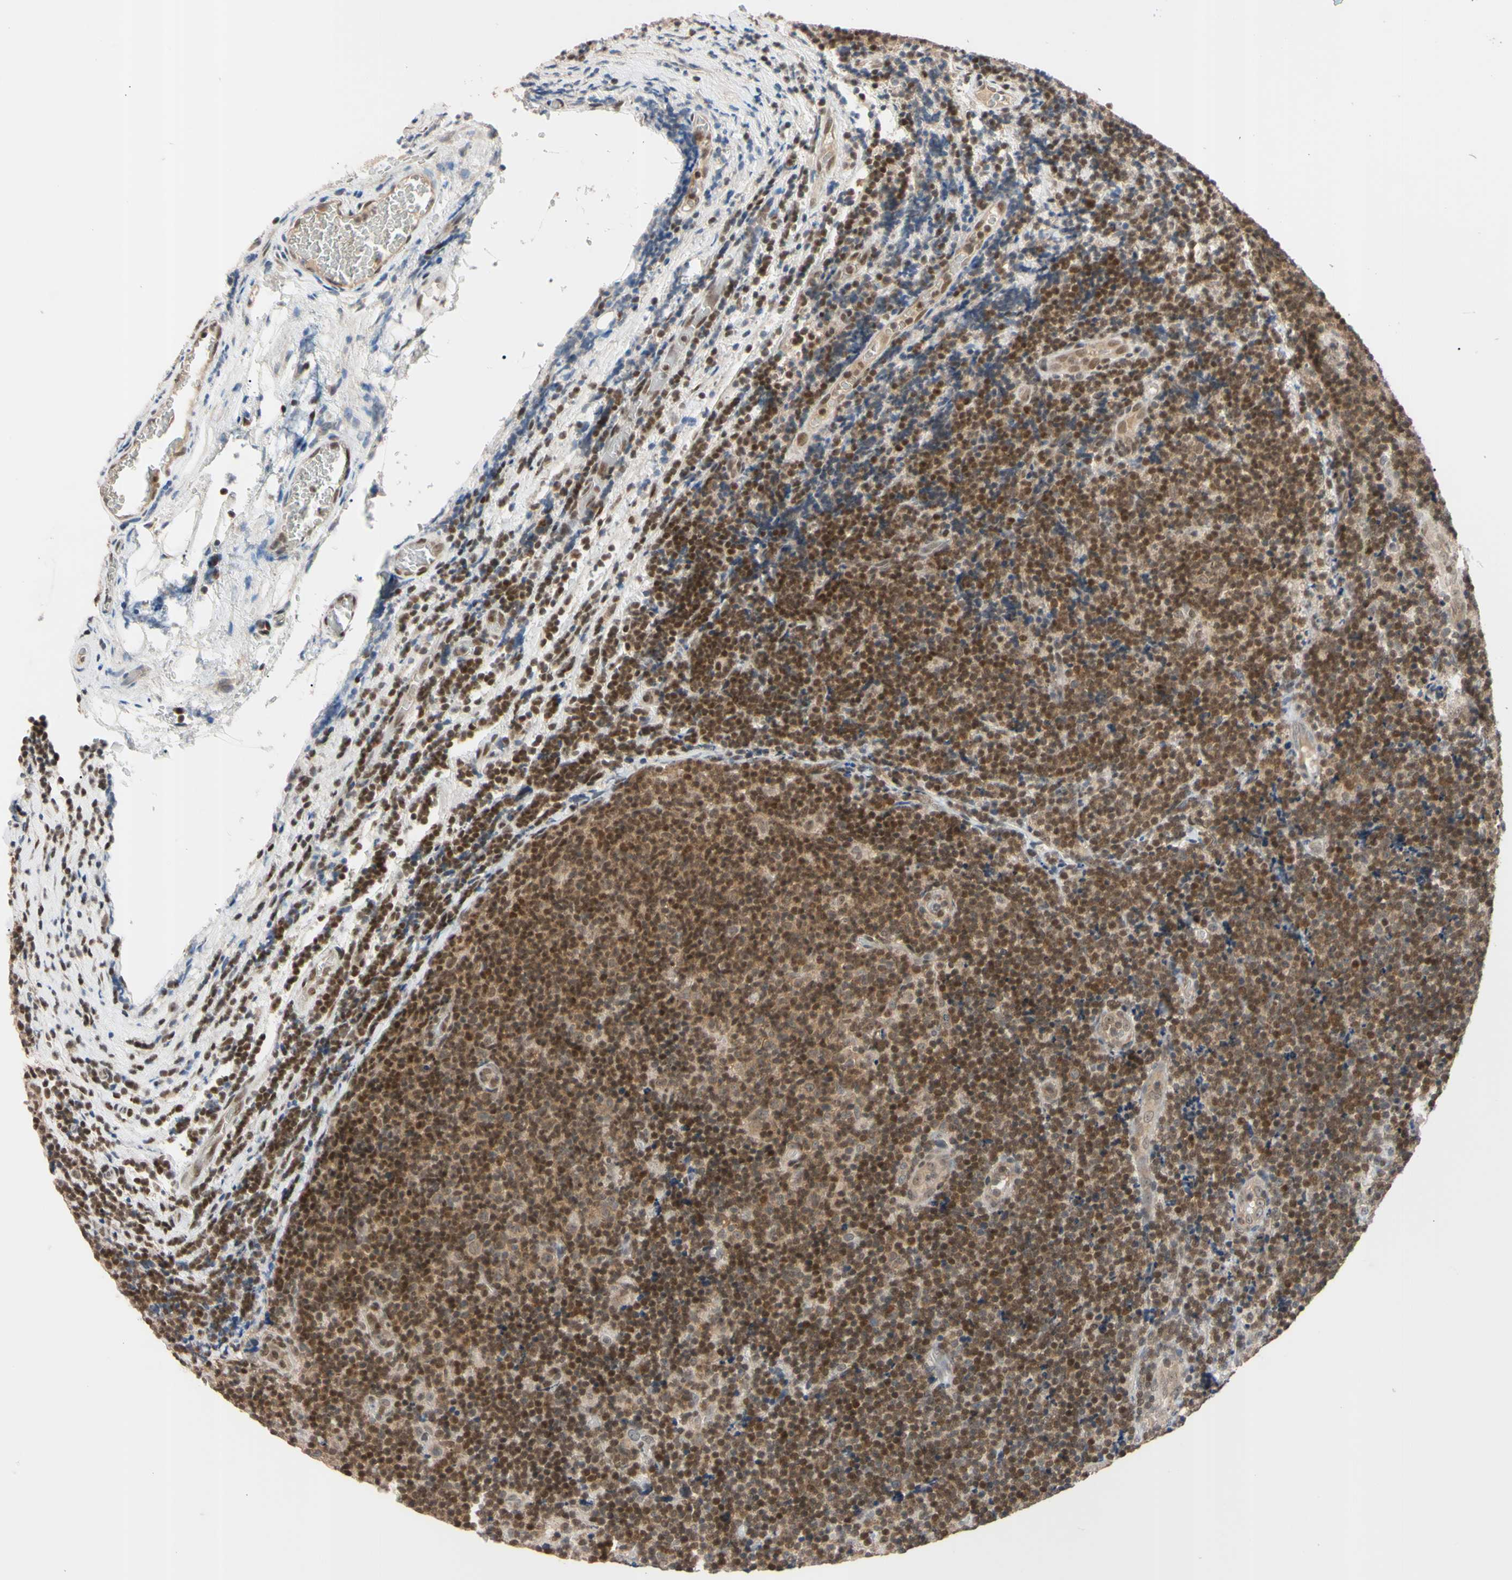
{"staining": {"intensity": "moderate", "quantity": ">75%", "location": "cytoplasmic/membranous,nuclear"}, "tissue": "lymphoma", "cell_type": "Tumor cells", "image_type": "cancer", "snomed": [{"axis": "morphology", "description": "Malignant lymphoma, non-Hodgkin's type, Low grade"}, {"axis": "topography", "description": "Lymph node"}], "caption": "This image displays immunohistochemistry (IHC) staining of human malignant lymphoma, non-Hodgkin's type (low-grade), with medium moderate cytoplasmic/membranous and nuclear positivity in about >75% of tumor cells.", "gene": "UBE2I", "patient": {"sex": "male", "age": 83}}